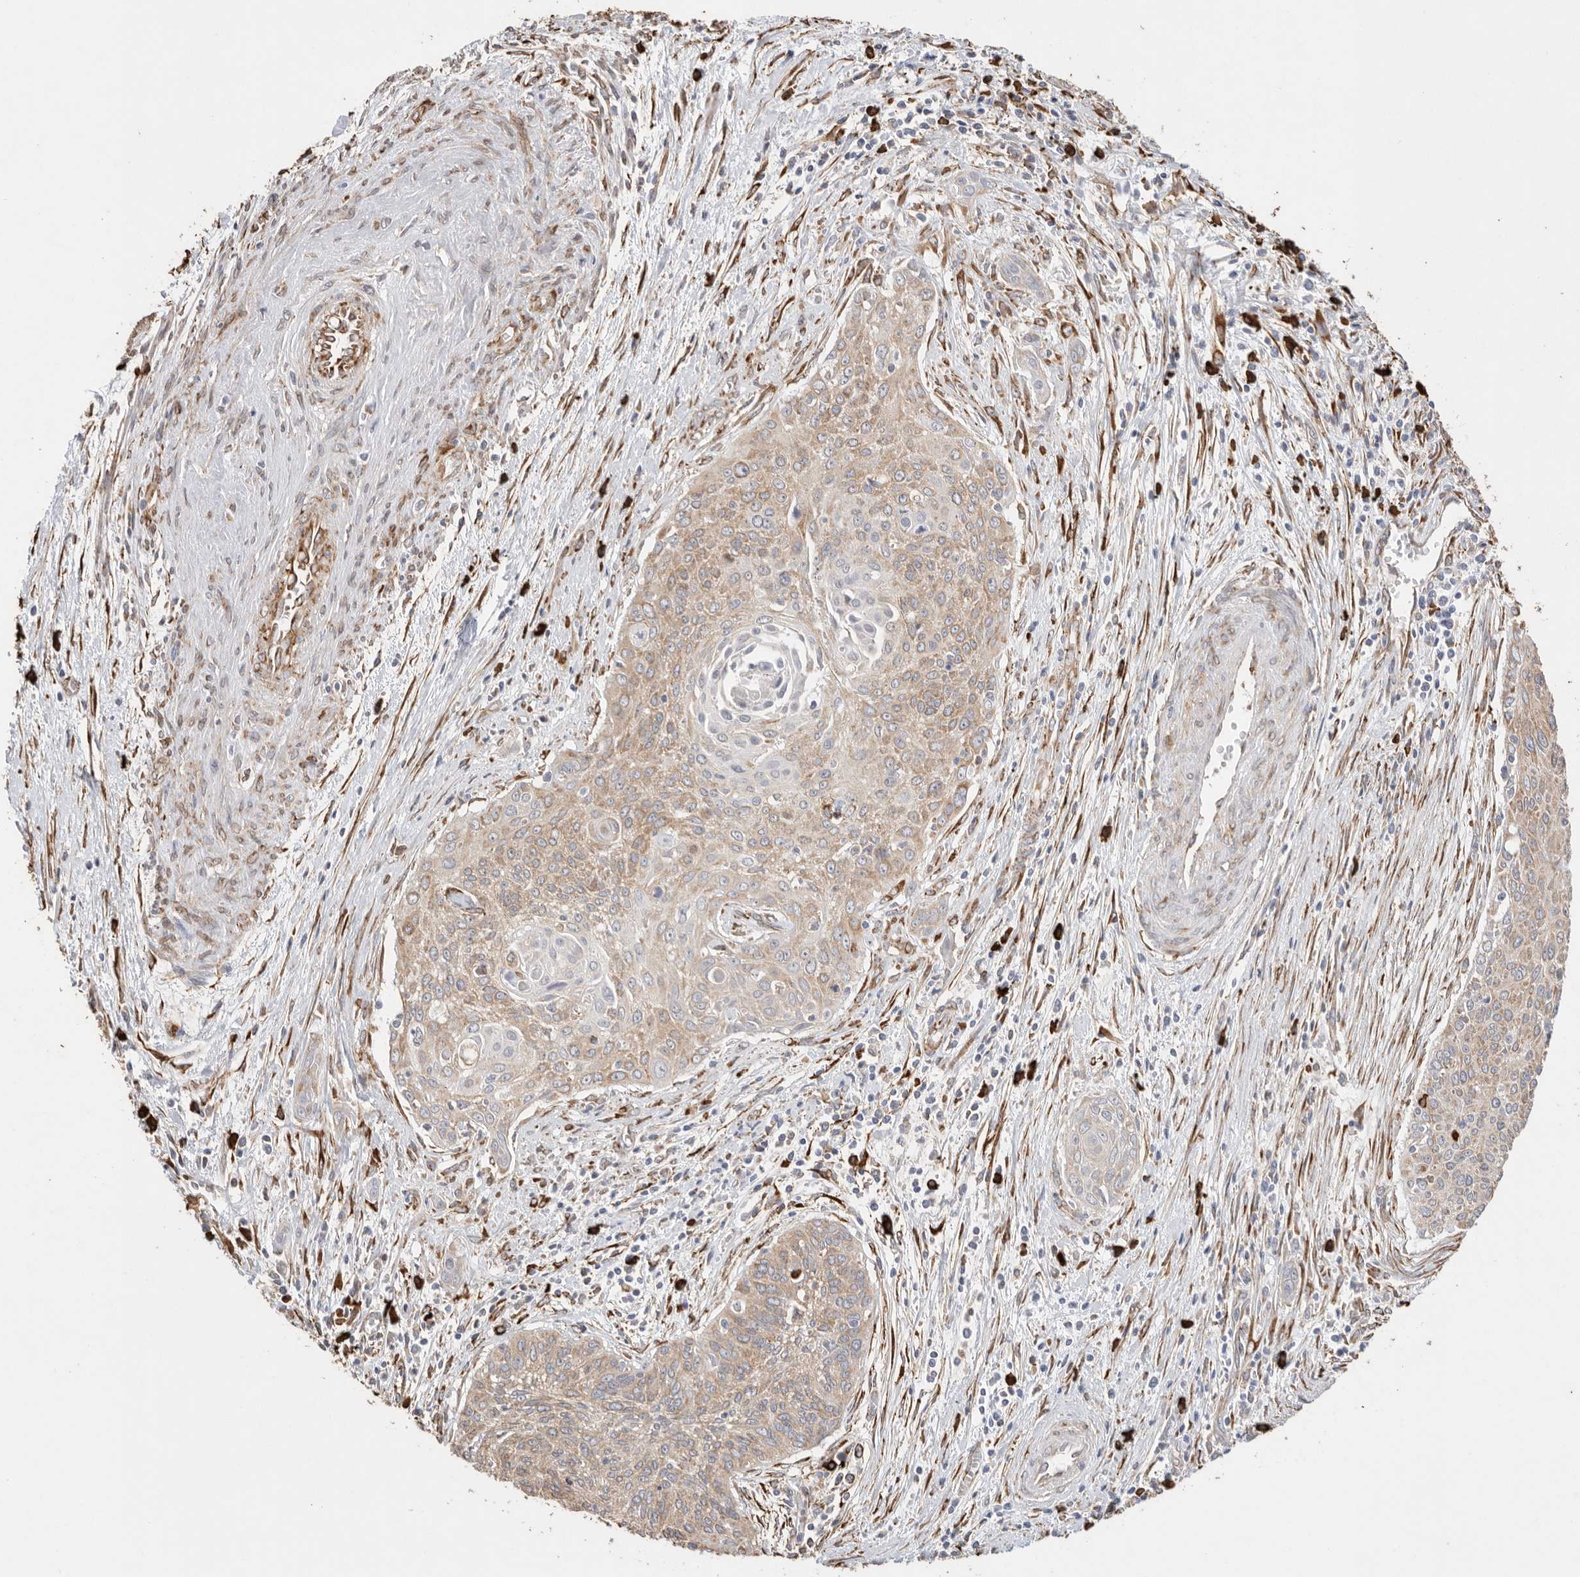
{"staining": {"intensity": "weak", "quantity": "25%-75%", "location": "cytoplasmic/membranous"}, "tissue": "cervical cancer", "cell_type": "Tumor cells", "image_type": "cancer", "snomed": [{"axis": "morphology", "description": "Squamous cell carcinoma, NOS"}, {"axis": "topography", "description": "Cervix"}], "caption": "Protein staining of cervical cancer tissue exhibits weak cytoplasmic/membranous staining in approximately 25%-75% of tumor cells. The protein is shown in brown color, while the nuclei are stained blue.", "gene": "BLOC1S5", "patient": {"sex": "female", "age": 55}}